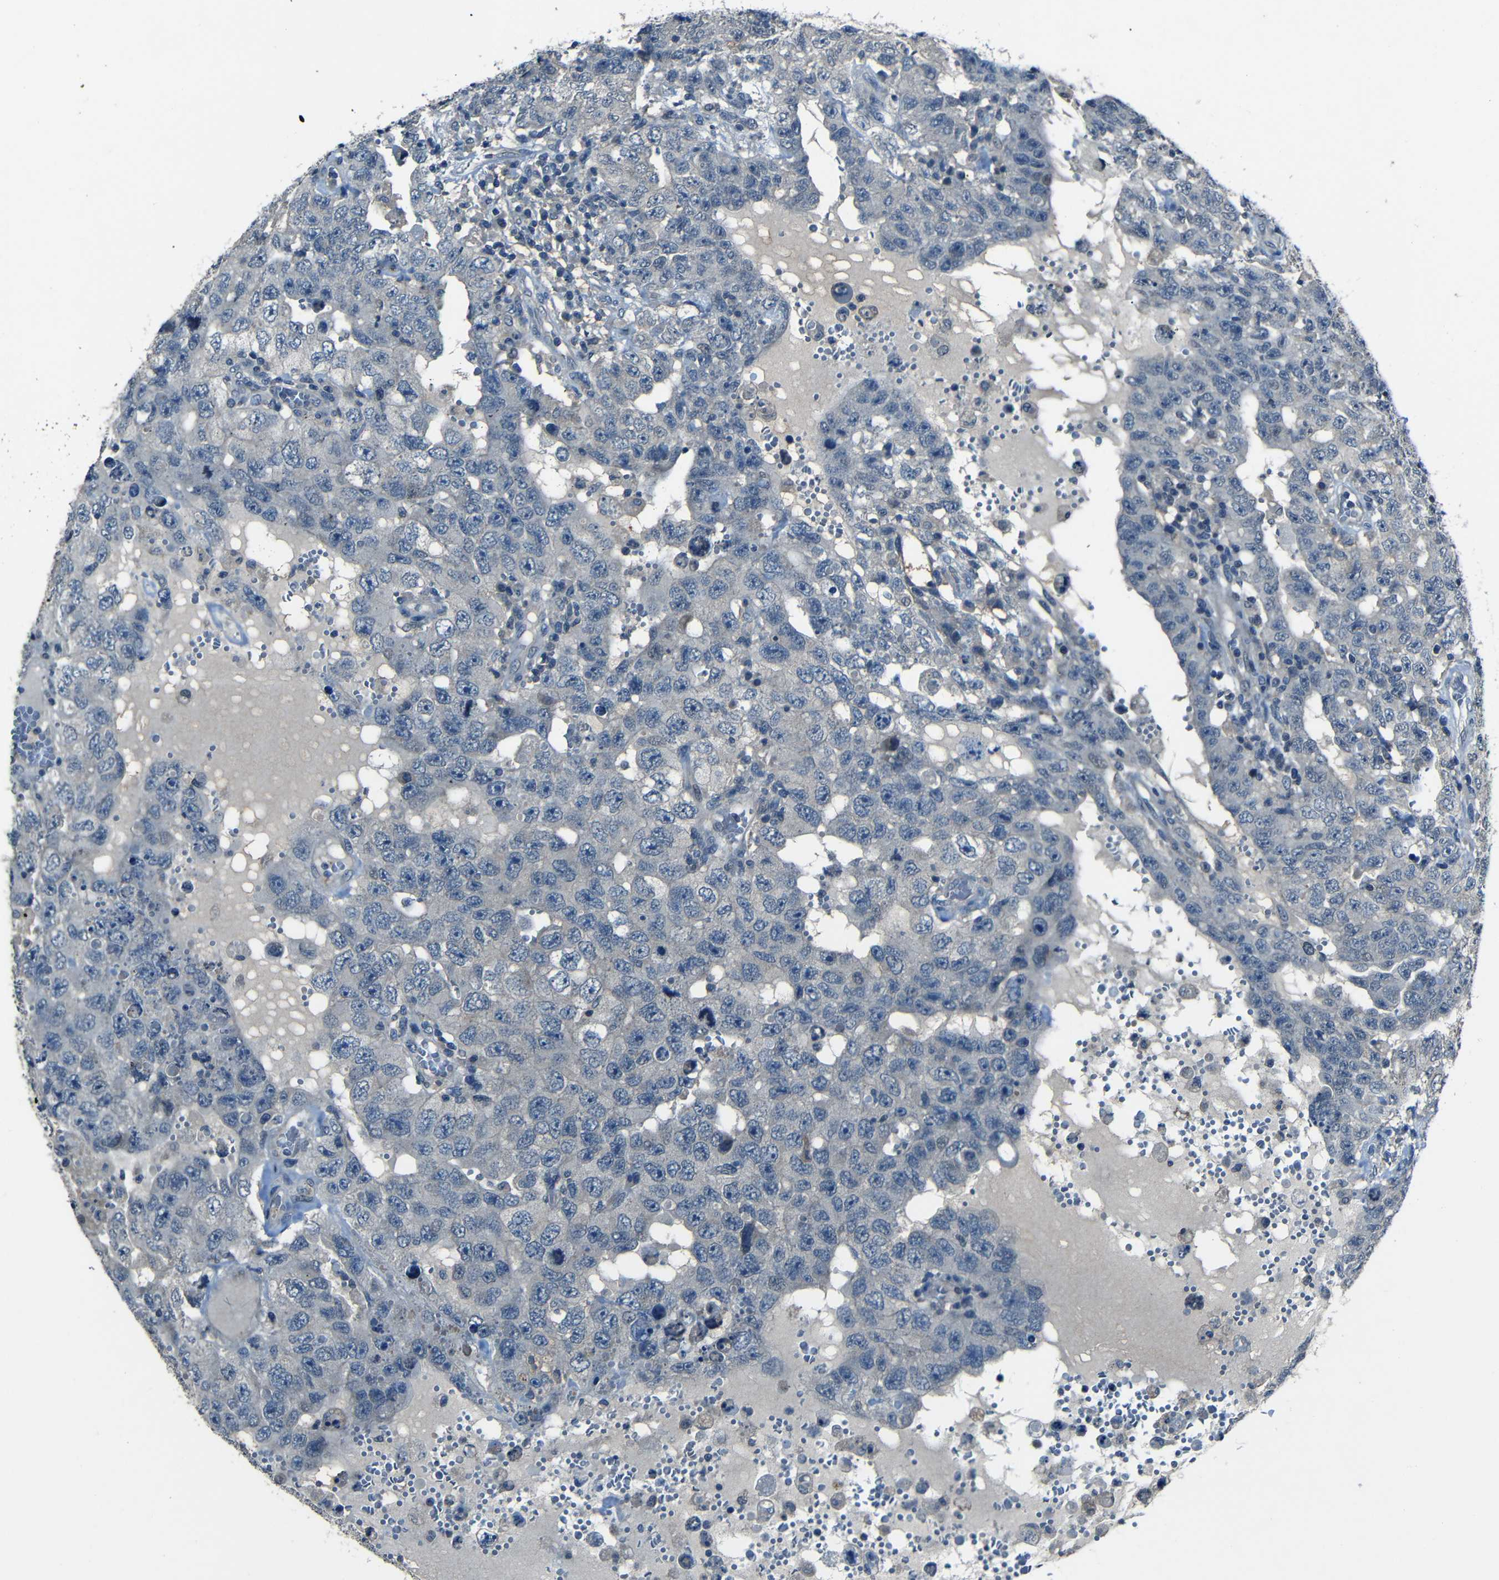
{"staining": {"intensity": "negative", "quantity": "none", "location": "none"}, "tissue": "testis cancer", "cell_type": "Tumor cells", "image_type": "cancer", "snomed": [{"axis": "morphology", "description": "Carcinoma, Embryonal, NOS"}, {"axis": "topography", "description": "Testis"}], "caption": "Immunohistochemistry (IHC) of embryonal carcinoma (testis) demonstrates no staining in tumor cells.", "gene": "SLA", "patient": {"sex": "male", "age": 26}}